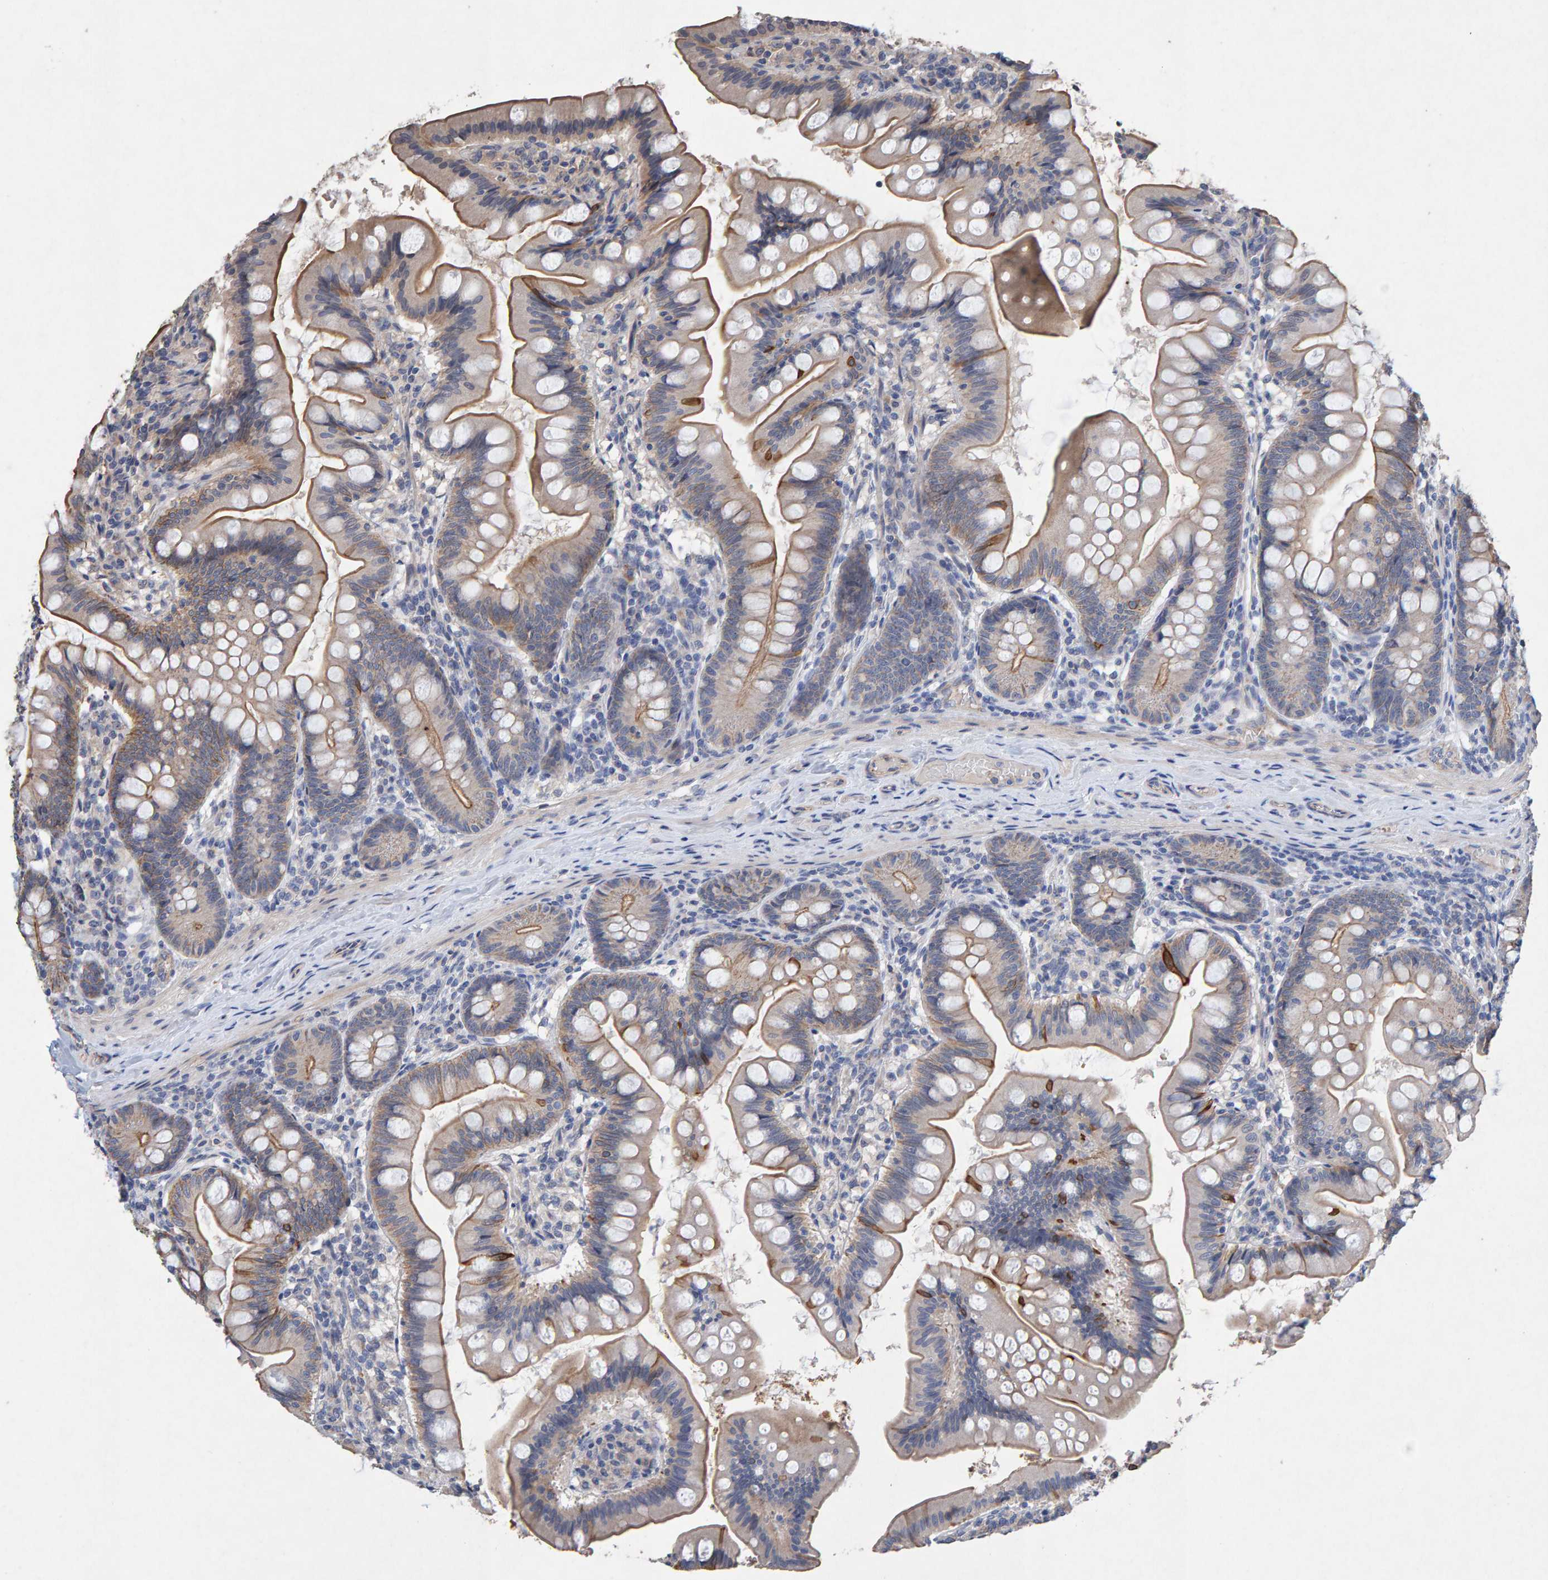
{"staining": {"intensity": "moderate", "quantity": "<25%", "location": "cytoplasmic/membranous"}, "tissue": "small intestine", "cell_type": "Glandular cells", "image_type": "normal", "snomed": [{"axis": "morphology", "description": "Normal tissue, NOS"}, {"axis": "topography", "description": "Small intestine"}], "caption": "Glandular cells demonstrate moderate cytoplasmic/membranous expression in about <25% of cells in normal small intestine.", "gene": "EFR3A", "patient": {"sex": "male", "age": 7}}